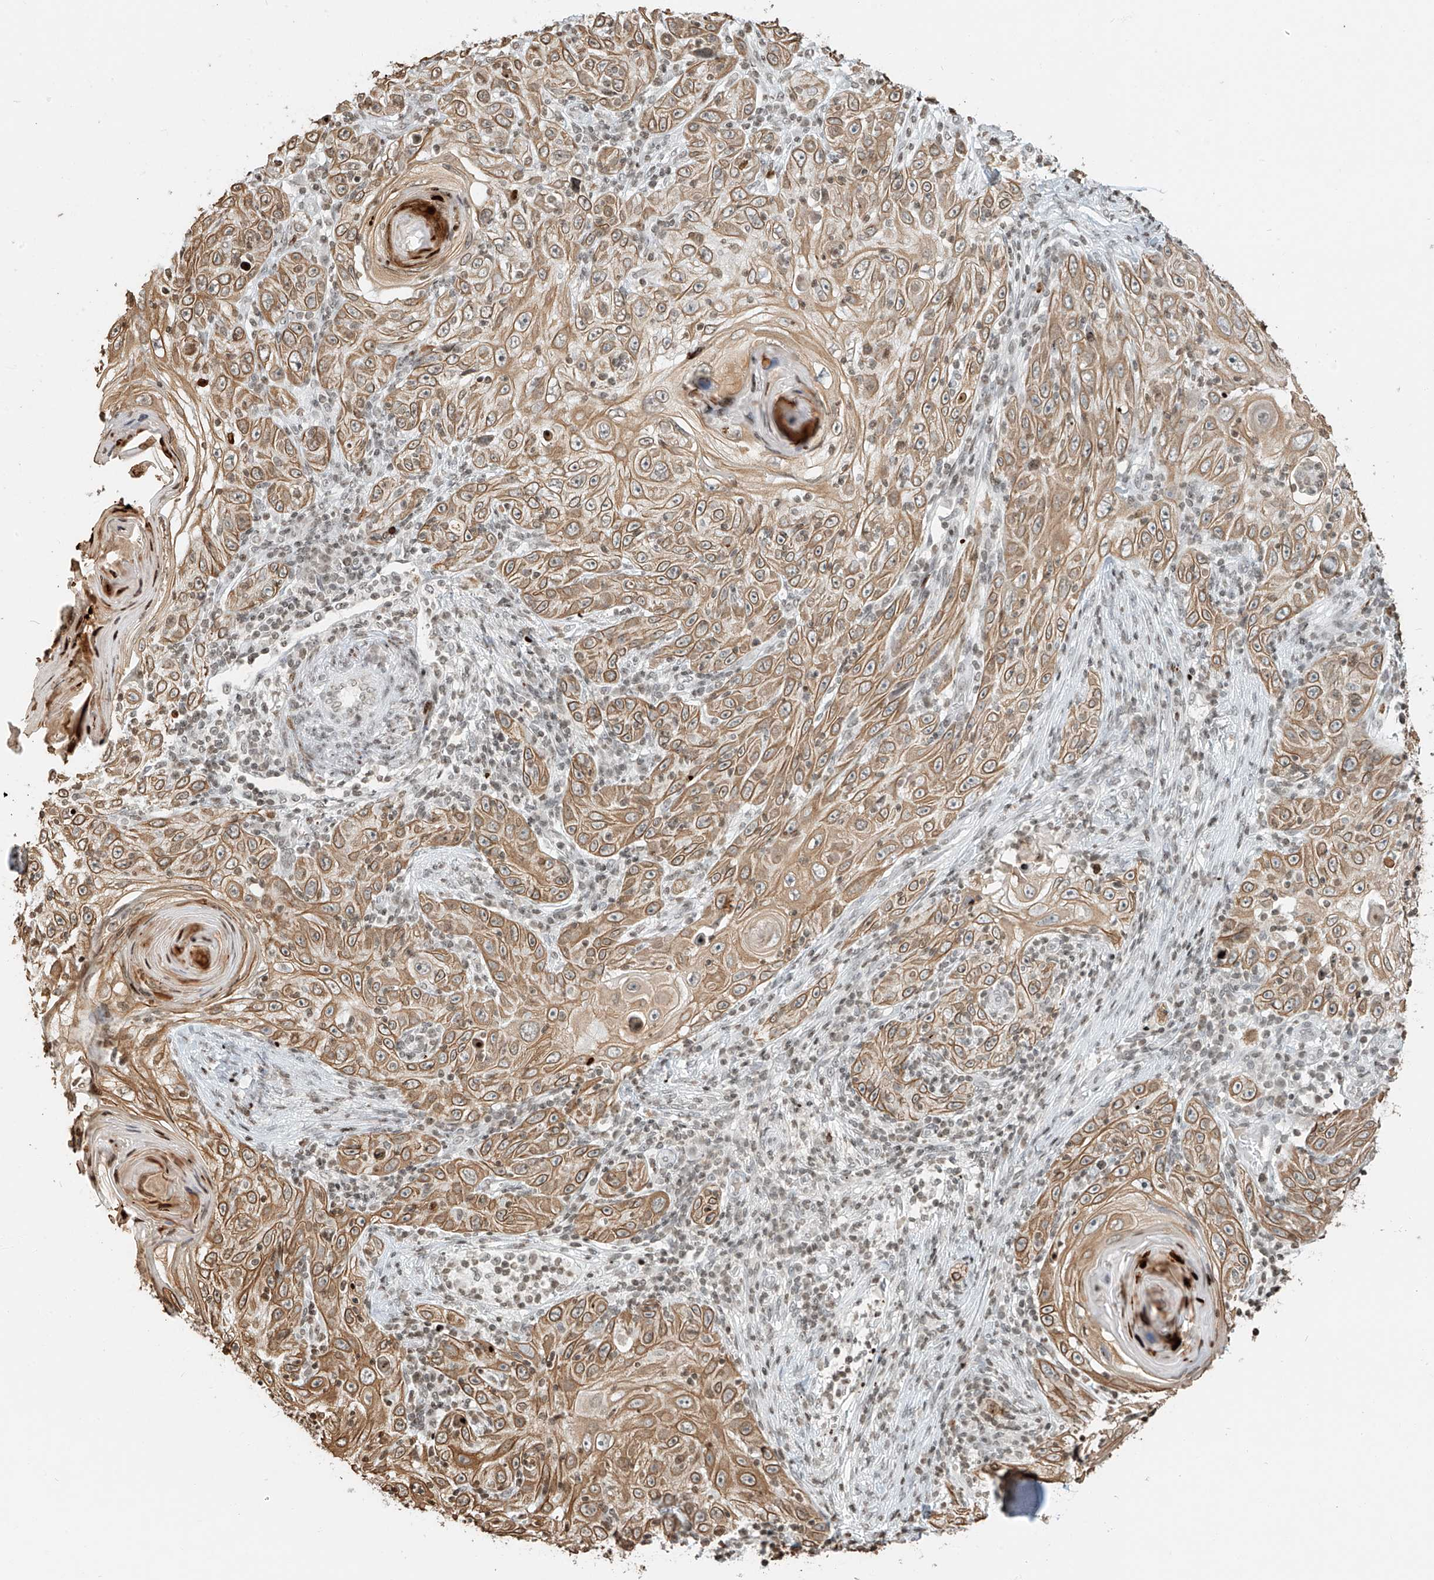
{"staining": {"intensity": "moderate", "quantity": ">75%", "location": "cytoplasmic/membranous"}, "tissue": "skin cancer", "cell_type": "Tumor cells", "image_type": "cancer", "snomed": [{"axis": "morphology", "description": "Squamous cell carcinoma, NOS"}, {"axis": "topography", "description": "Skin"}], "caption": "There is medium levels of moderate cytoplasmic/membranous staining in tumor cells of skin cancer (squamous cell carcinoma), as demonstrated by immunohistochemical staining (brown color).", "gene": "C17orf58", "patient": {"sex": "female", "age": 88}}